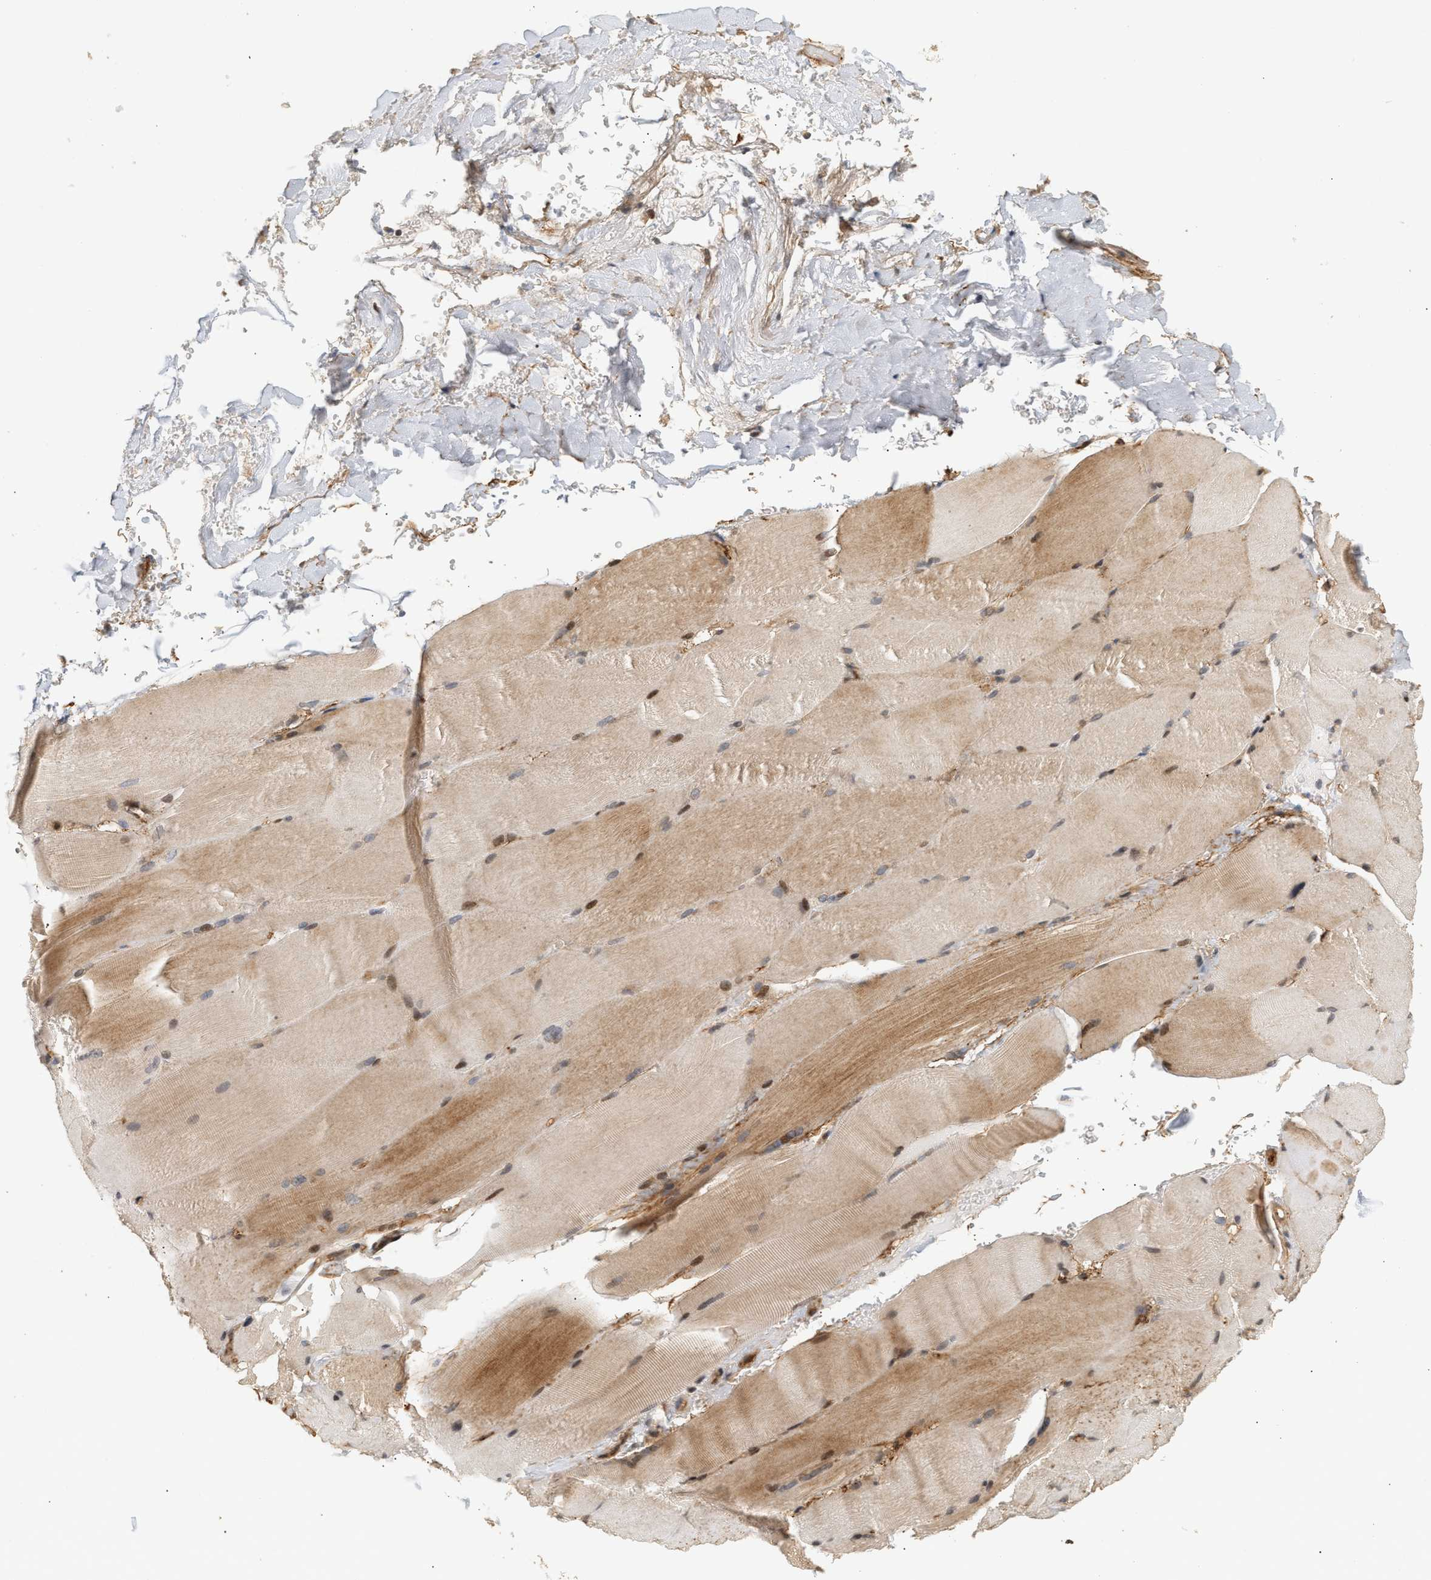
{"staining": {"intensity": "moderate", "quantity": ">75%", "location": "cytoplasmic/membranous,nuclear"}, "tissue": "skeletal muscle", "cell_type": "Myocytes", "image_type": "normal", "snomed": [{"axis": "morphology", "description": "Normal tissue, NOS"}, {"axis": "topography", "description": "Skin"}, {"axis": "topography", "description": "Skeletal muscle"}], "caption": "IHC histopathology image of benign skeletal muscle: skeletal muscle stained using immunohistochemistry demonstrates medium levels of moderate protein expression localized specifically in the cytoplasmic/membranous,nuclear of myocytes, appearing as a cytoplasmic/membranous,nuclear brown color.", "gene": "PLXND1", "patient": {"sex": "male", "age": 83}}